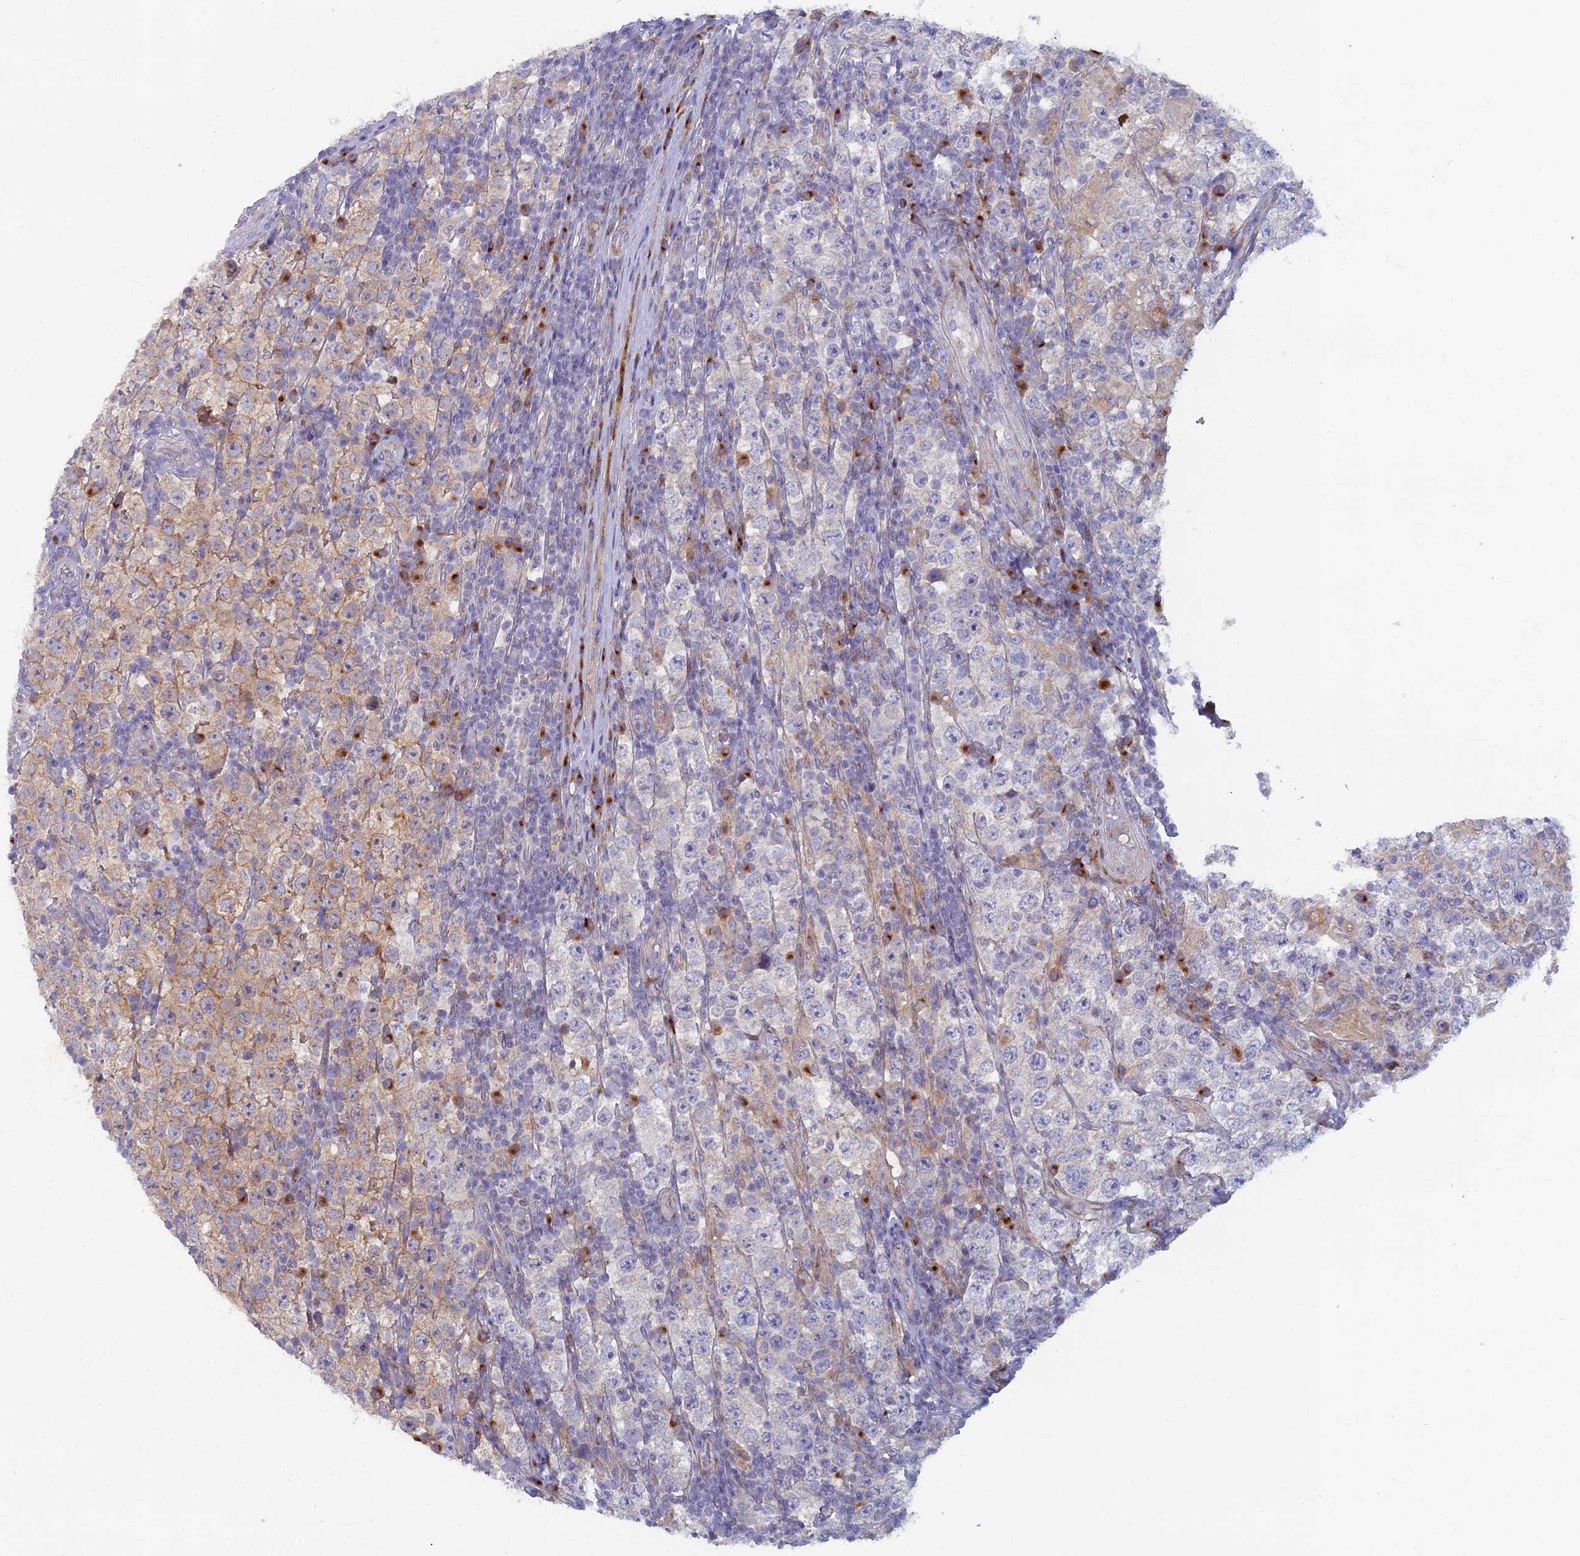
{"staining": {"intensity": "weak", "quantity": "25%-75%", "location": "cytoplasmic/membranous"}, "tissue": "testis cancer", "cell_type": "Tumor cells", "image_type": "cancer", "snomed": [{"axis": "morphology", "description": "Normal tissue, NOS"}, {"axis": "morphology", "description": "Urothelial carcinoma, High grade"}, {"axis": "morphology", "description": "Seminoma, NOS"}, {"axis": "morphology", "description": "Carcinoma, Embryonal, NOS"}, {"axis": "topography", "description": "Urinary bladder"}, {"axis": "topography", "description": "Testis"}], "caption": "Protein expression analysis of human embryonal carcinoma (testis) reveals weak cytoplasmic/membranous positivity in approximately 25%-75% of tumor cells. The staining is performed using DAB brown chromogen to label protein expression. The nuclei are counter-stained blue using hematoxylin.", "gene": "B9D2", "patient": {"sex": "male", "age": 41}}